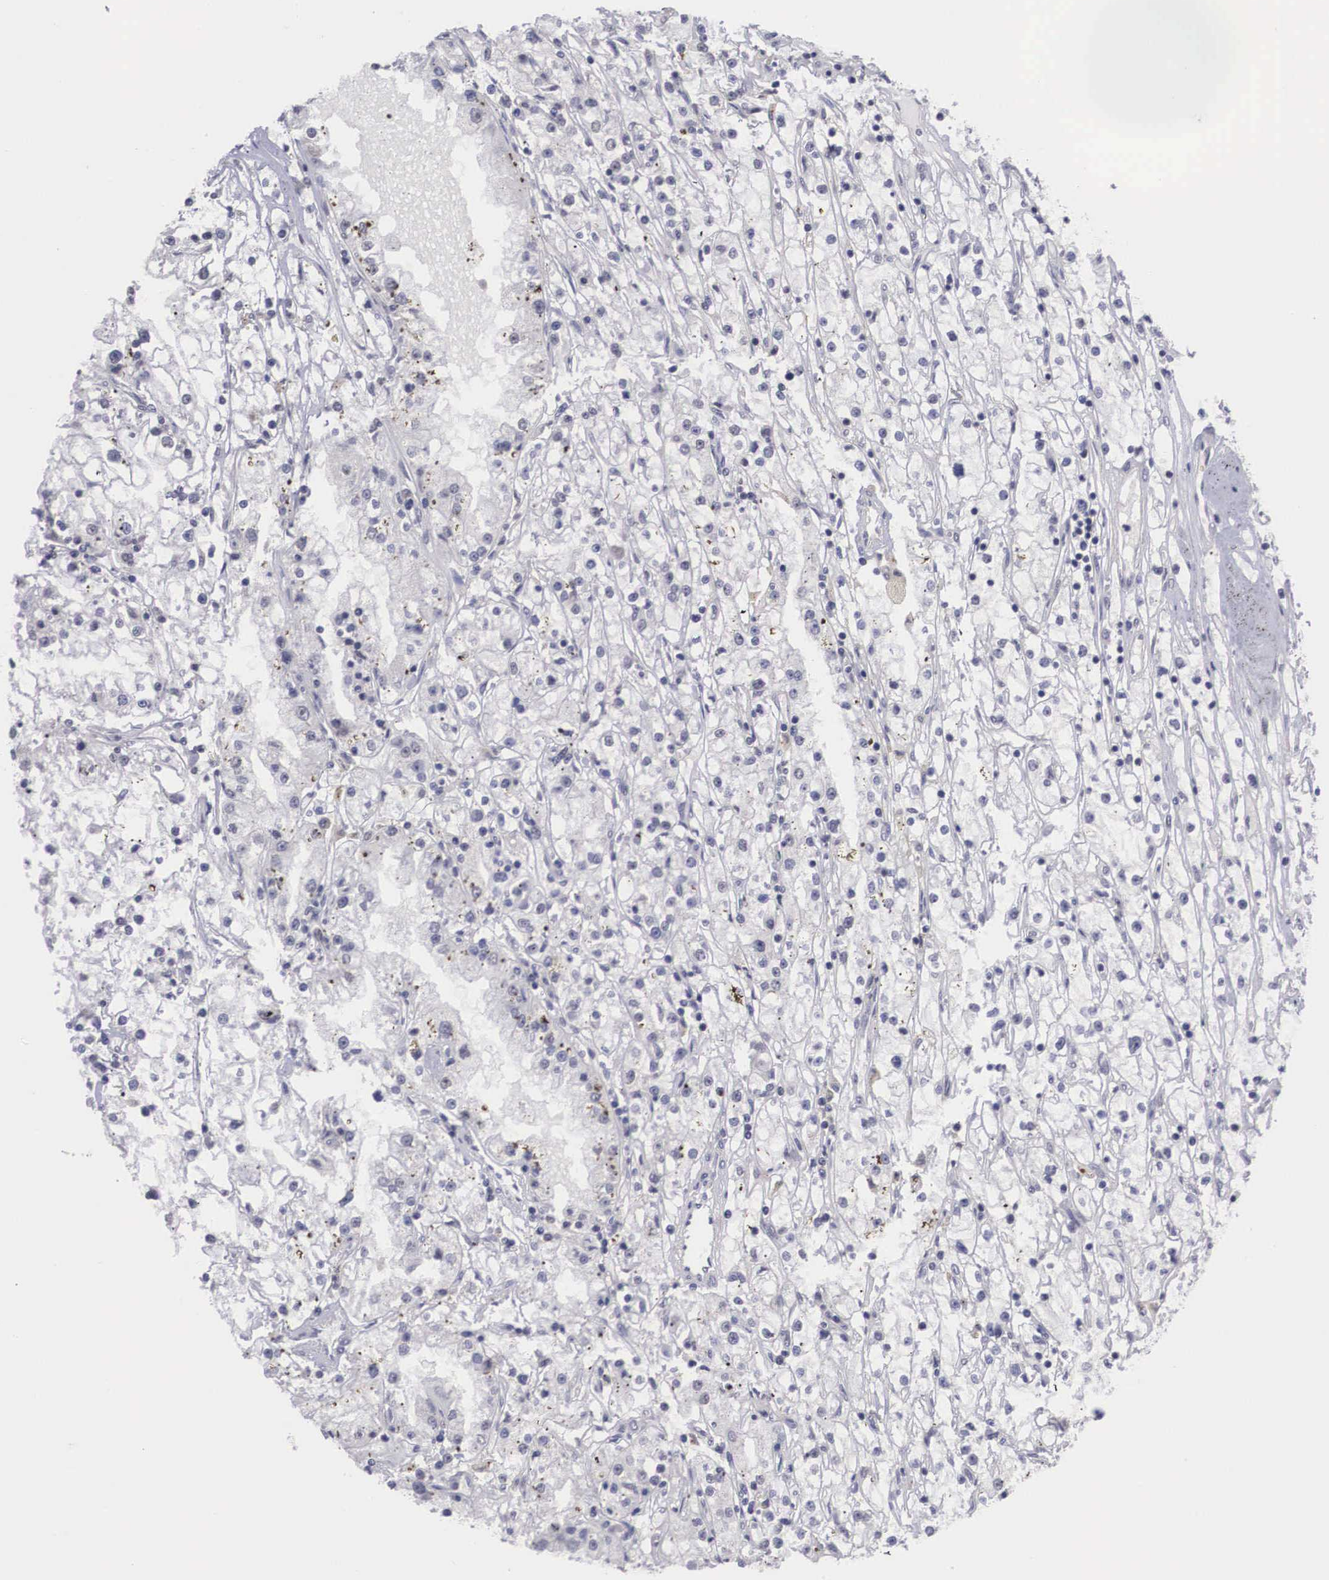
{"staining": {"intensity": "negative", "quantity": "none", "location": "none"}, "tissue": "renal cancer", "cell_type": "Tumor cells", "image_type": "cancer", "snomed": [{"axis": "morphology", "description": "Adenocarcinoma, NOS"}, {"axis": "topography", "description": "Kidney"}], "caption": "This is an IHC micrograph of renal cancer (adenocarcinoma). There is no expression in tumor cells.", "gene": "ZNF275", "patient": {"sex": "male", "age": 56}}